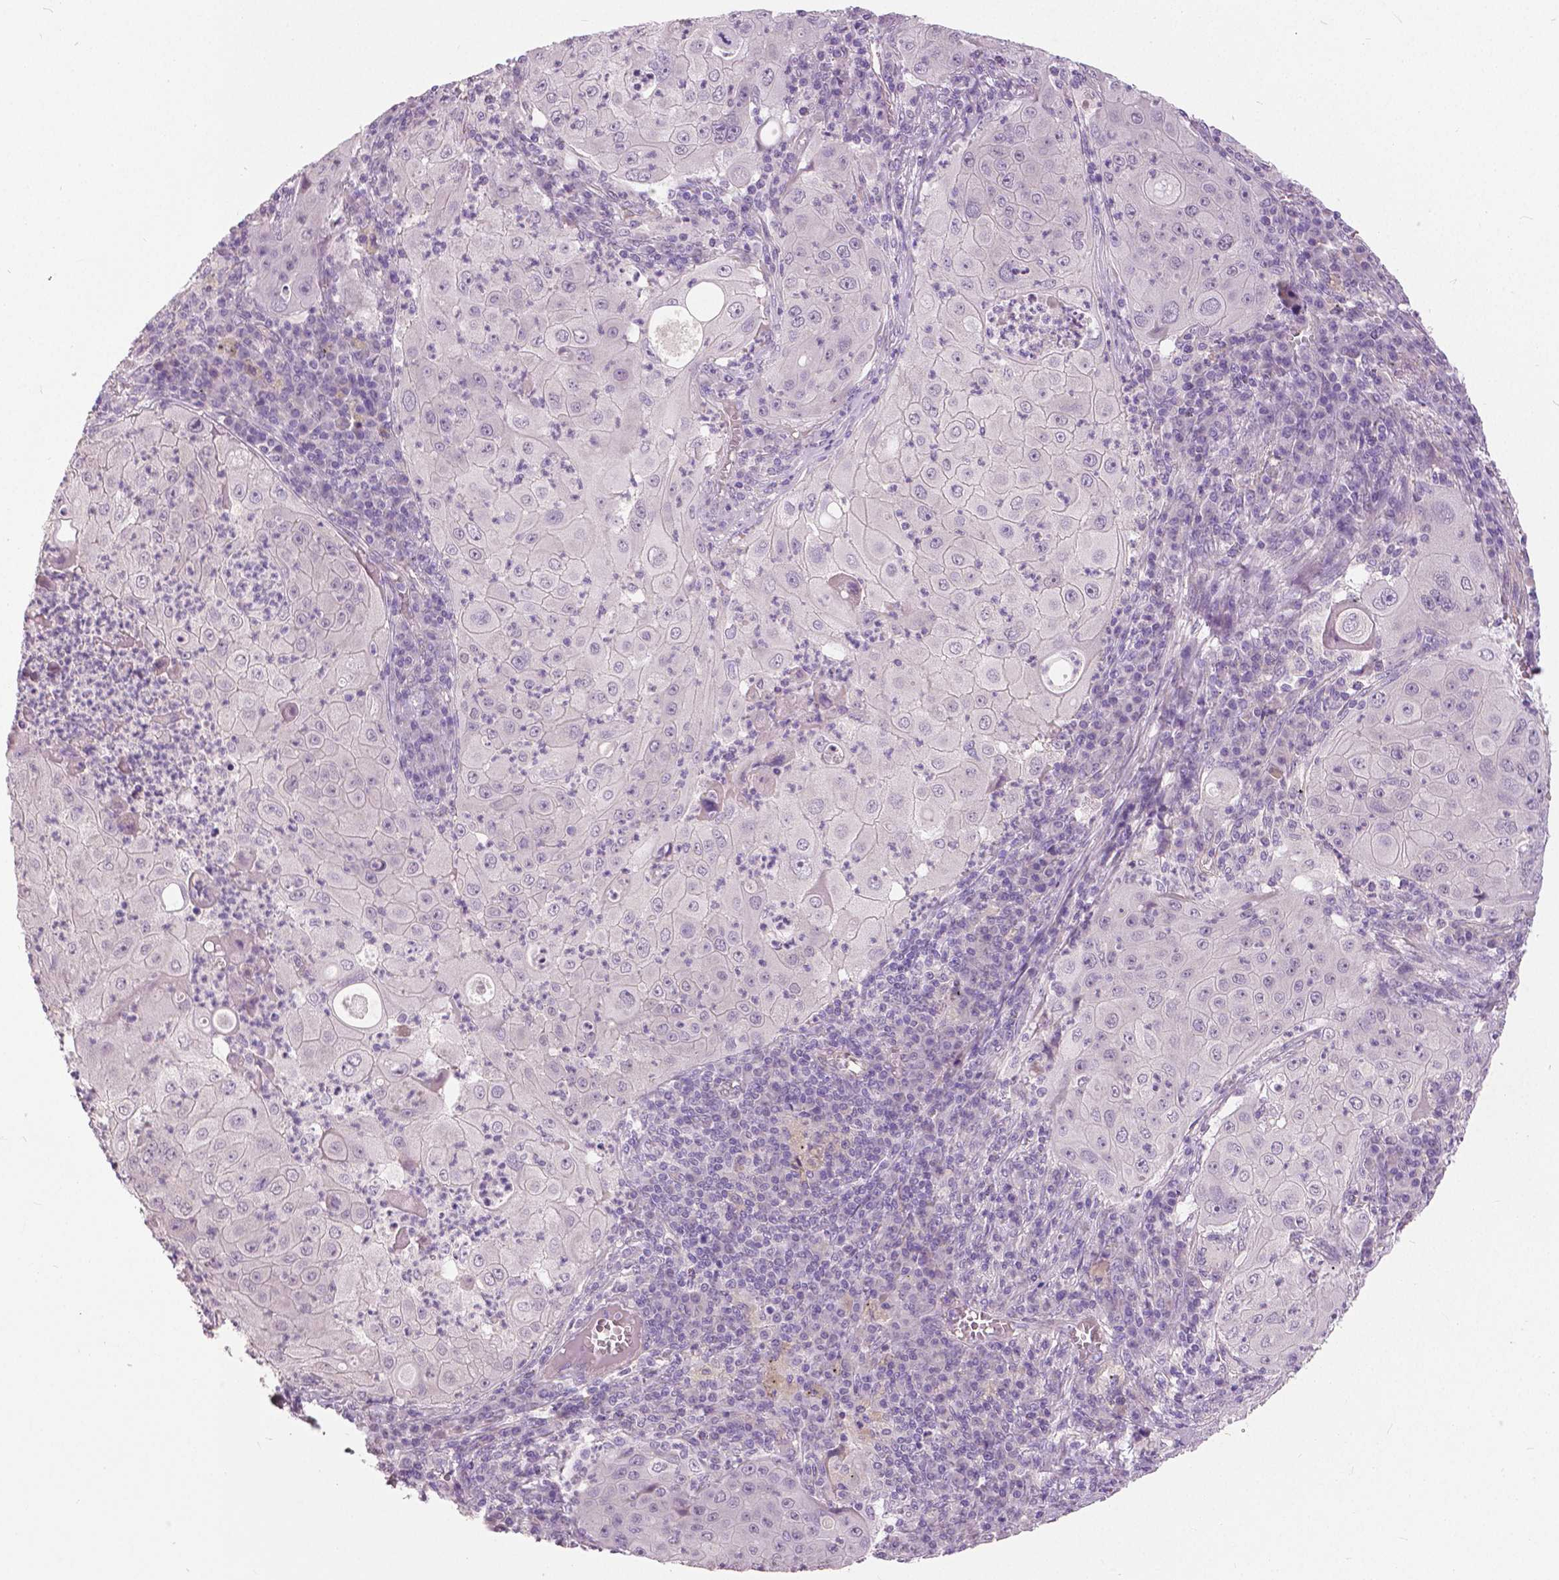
{"staining": {"intensity": "negative", "quantity": "none", "location": "none"}, "tissue": "lung cancer", "cell_type": "Tumor cells", "image_type": "cancer", "snomed": [{"axis": "morphology", "description": "Squamous cell carcinoma, NOS"}, {"axis": "topography", "description": "Lung"}], "caption": "A high-resolution photomicrograph shows IHC staining of lung cancer (squamous cell carcinoma), which demonstrates no significant positivity in tumor cells. (Immunohistochemistry, brightfield microscopy, high magnification).", "gene": "FOXA1", "patient": {"sex": "female", "age": 59}}